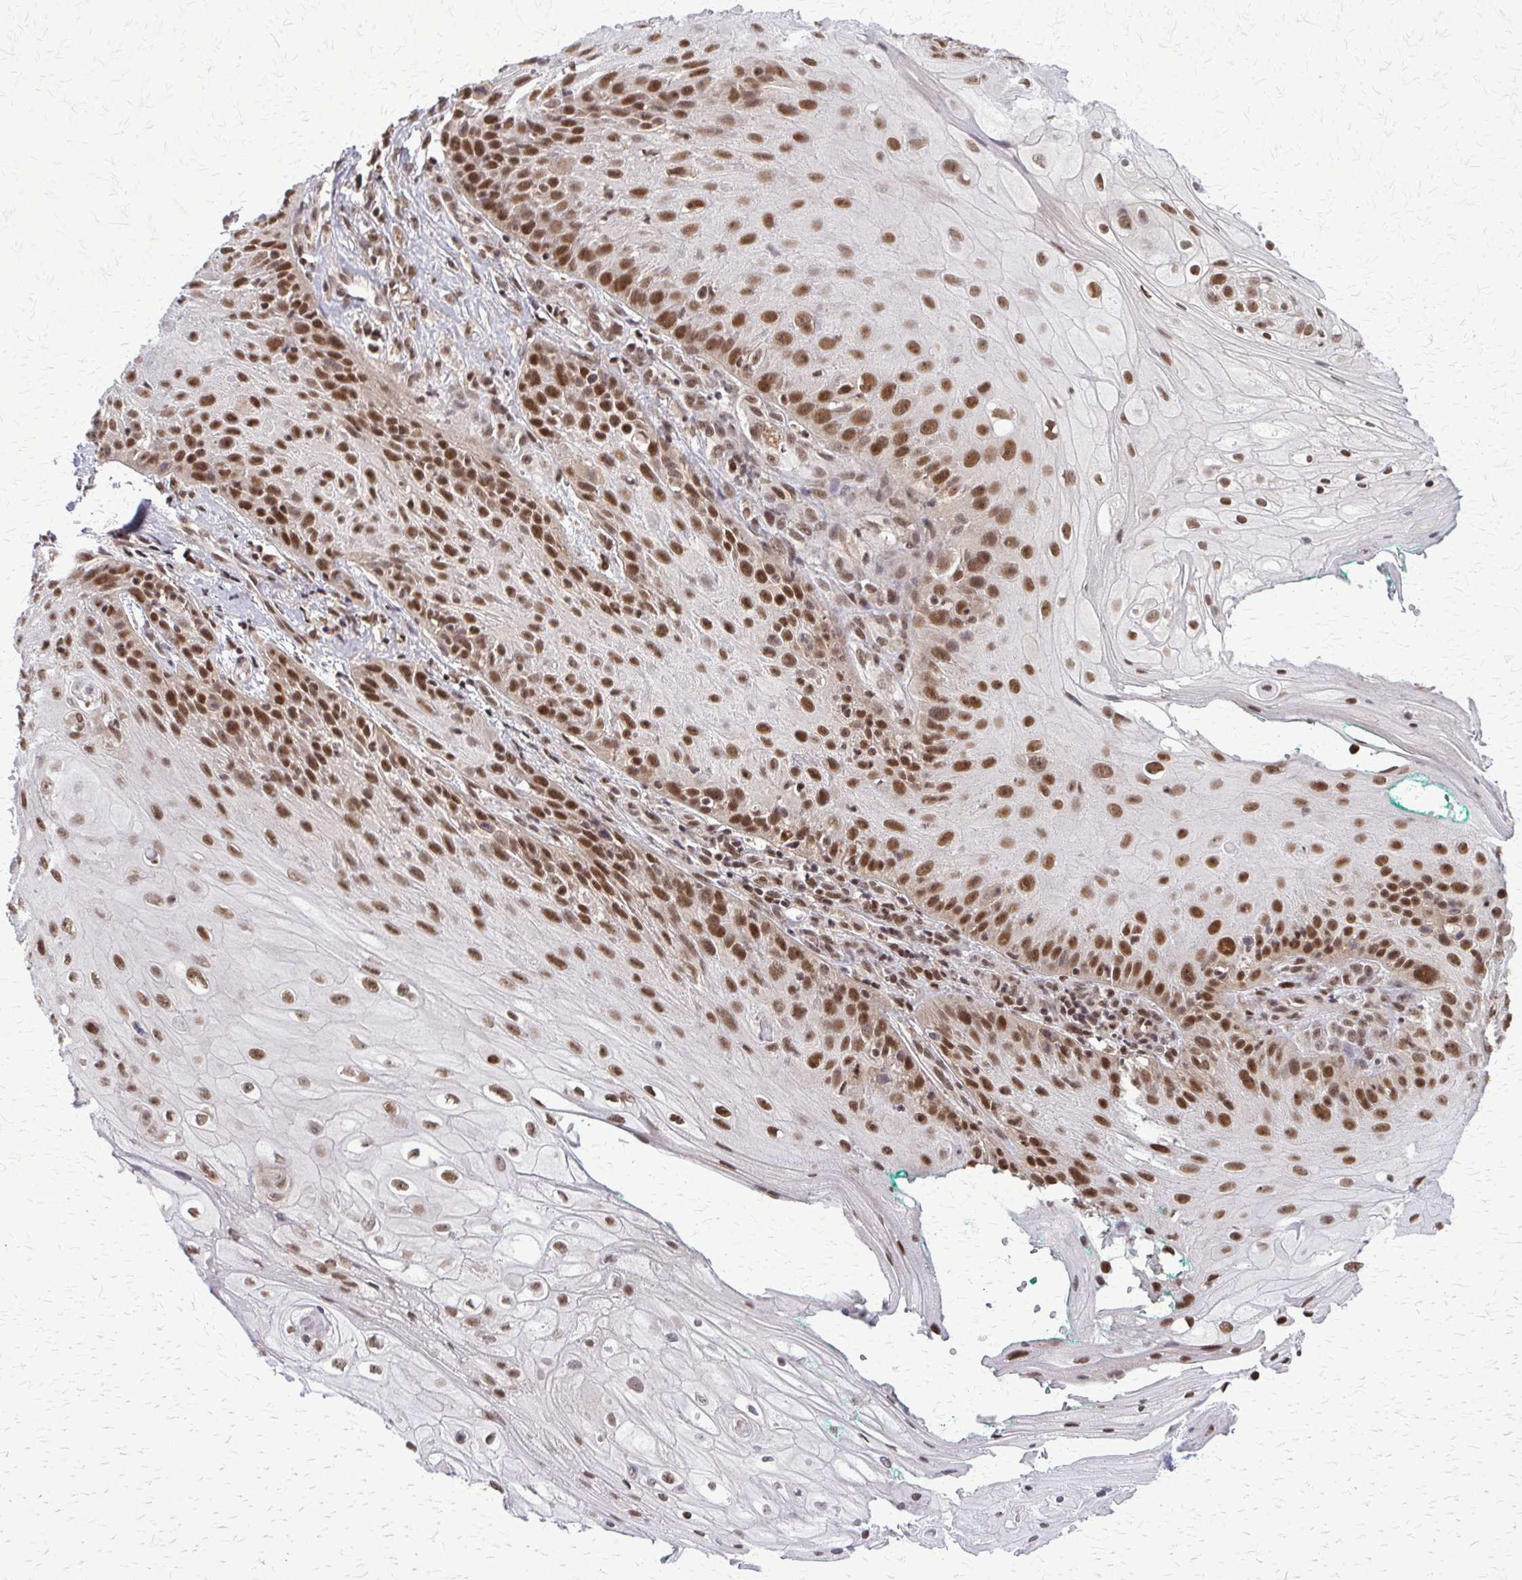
{"staining": {"intensity": "moderate", "quantity": ">75%", "location": "nuclear"}, "tissue": "skin cancer", "cell_type": "Tumor cells", "image_type": "cancer", "snomed": [{"axis": "morphology", "description": "Squamous cell carcinoma, NOS"}, {"axis": "topography", "description": "Skin"}, {"axis": "topography", "description": "Vulva"}], "caption": "A photomicrograph of skin squamous cell carcinoma stained for a protein demonstrates moderate nuclear brown staining in tumor cells. (brown staining indicates protein expression, while blue staining denotes nuclei).", "gene": "HDAC3", "patient": {"sex": "female", "age": 76}}